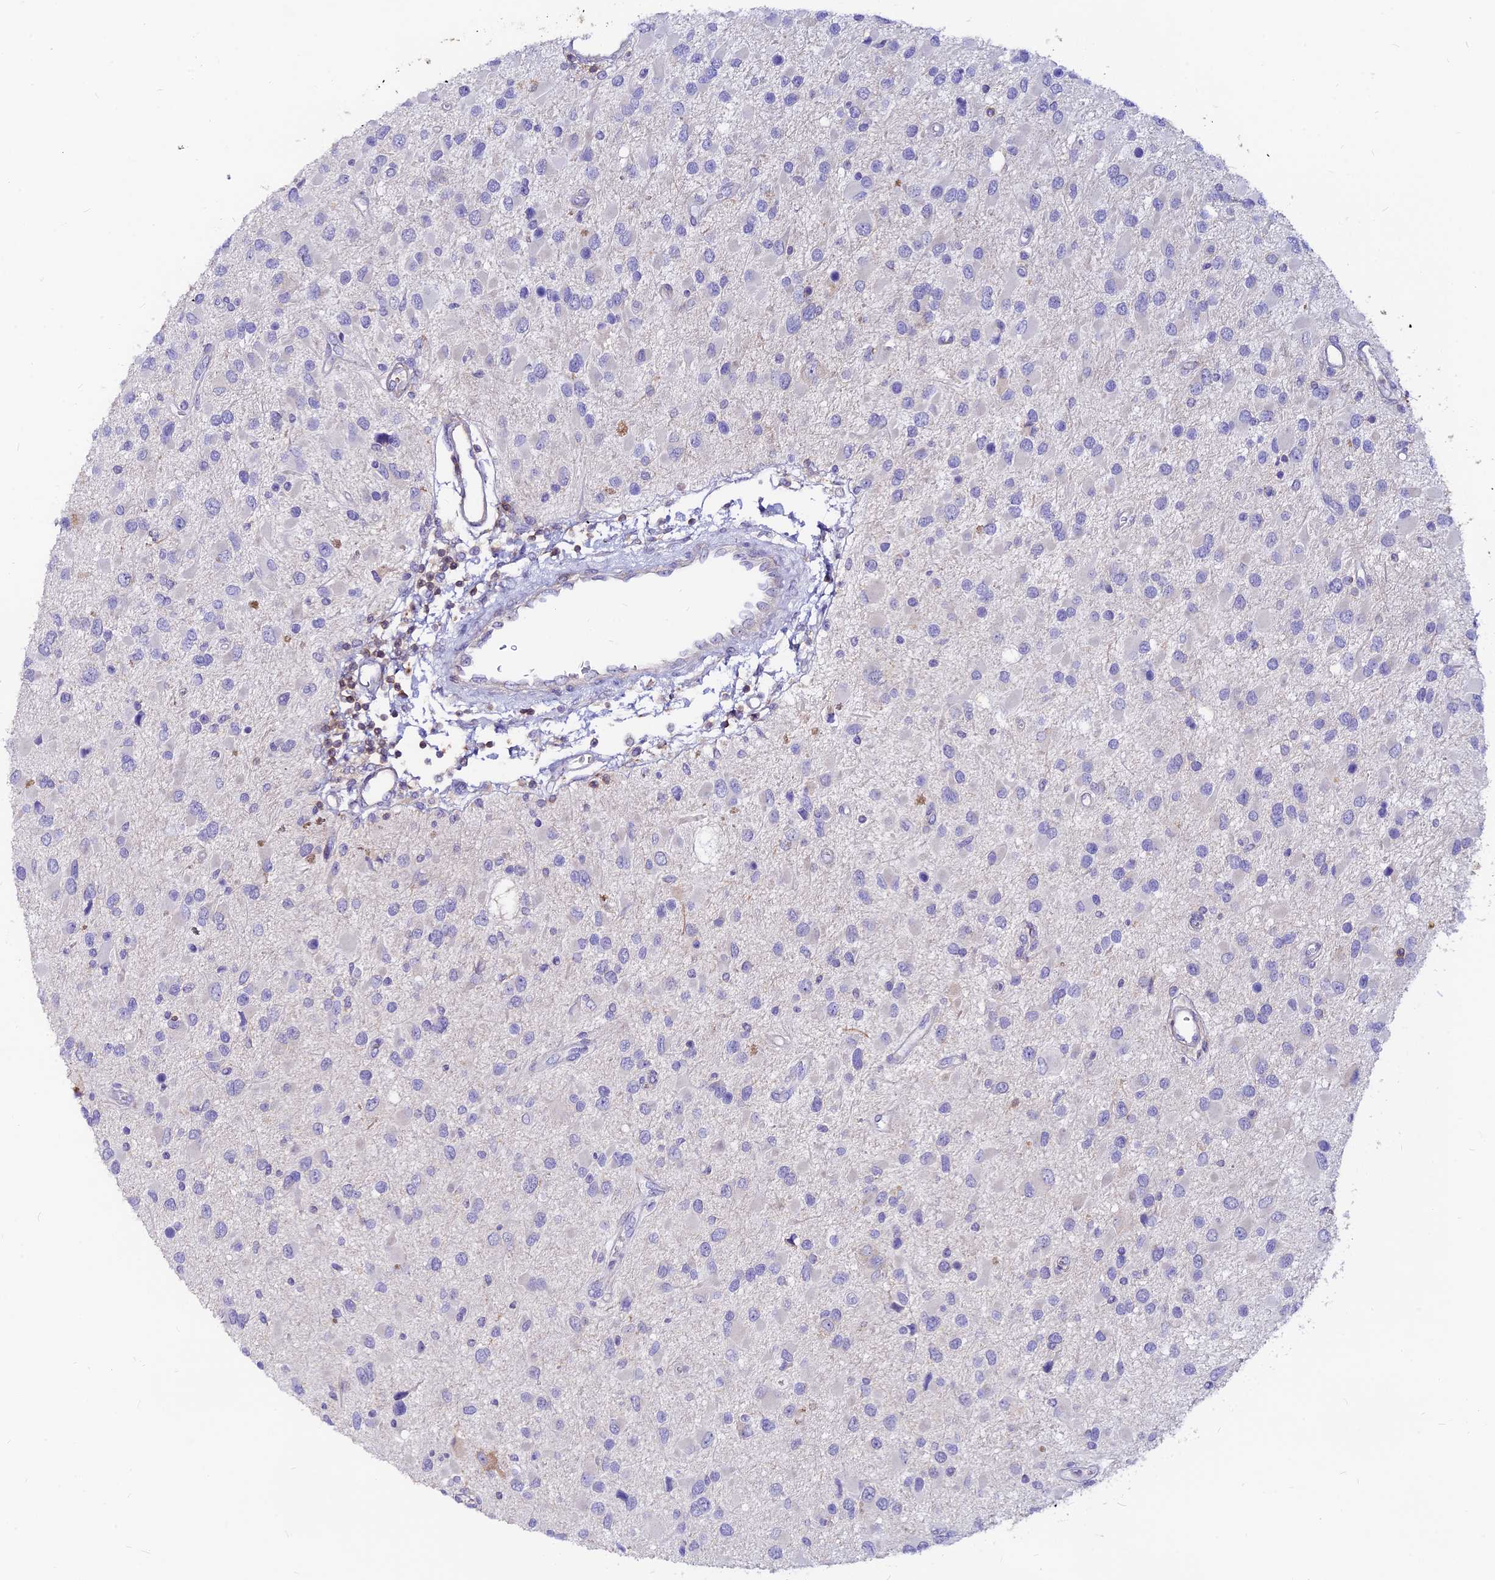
{"staining": {"intensity": "negative", "quantity": "none", "location": "none"}, "tissue": "glioma", "cell_type": "Tumor cells", "image_type": "cancer", "snomed": [{"axis": "morphology", "description": "Glioma, malignant, High grade"}, {"axis": "topography", "description": "Brain"}], "caption": "High magnification brightfield microscopy of glioma stained with DAB (3,3'-diaminobenzidine) (brown) and counterstained with hematoxylin (blue): tumor cells show no significant positivity.", "gene": "DENND2D", "patient": {"sex": "male", "age": 53}}